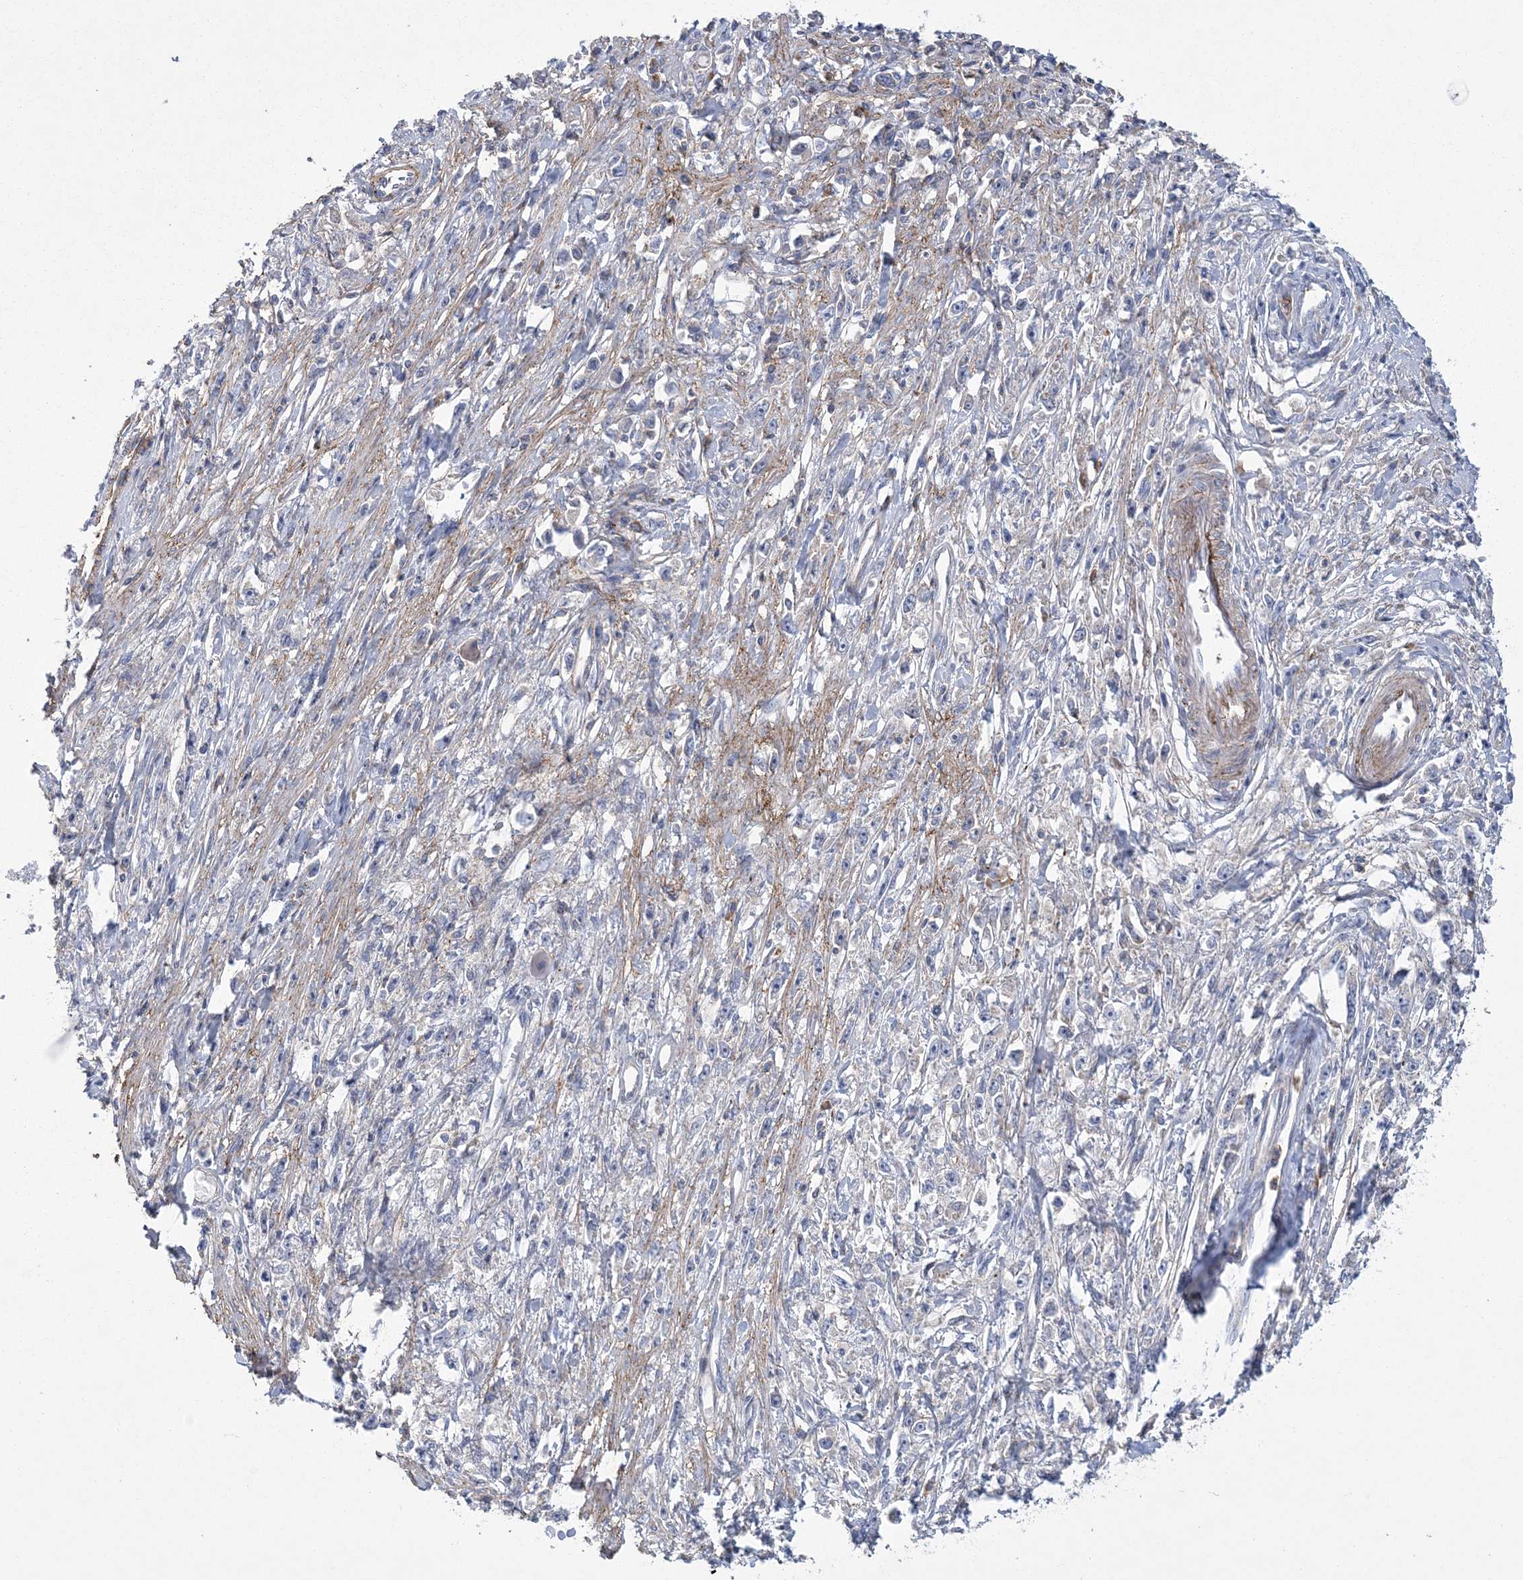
{"staining": {"intensity": "negative", "quantity": "none", "location": "none"}, "tissue": "stomach cancer", "cell_type": "Tumor cells", "image_type": "cancer", "snomed": [{"axis": "morphology", "description": "Adenocarcinoma, NOS"}, {"axis": "topography", "description": "Stomach"}], "caption": "This image is of adenocarcinoma (stomach) stained with immunohistochemistry to label a protein in brown with the nuclei are counter-stained blue. There is no positivity in tumor cells.", "gene": "ARSJ", "patient": {"sex": "female", "age": 59}}